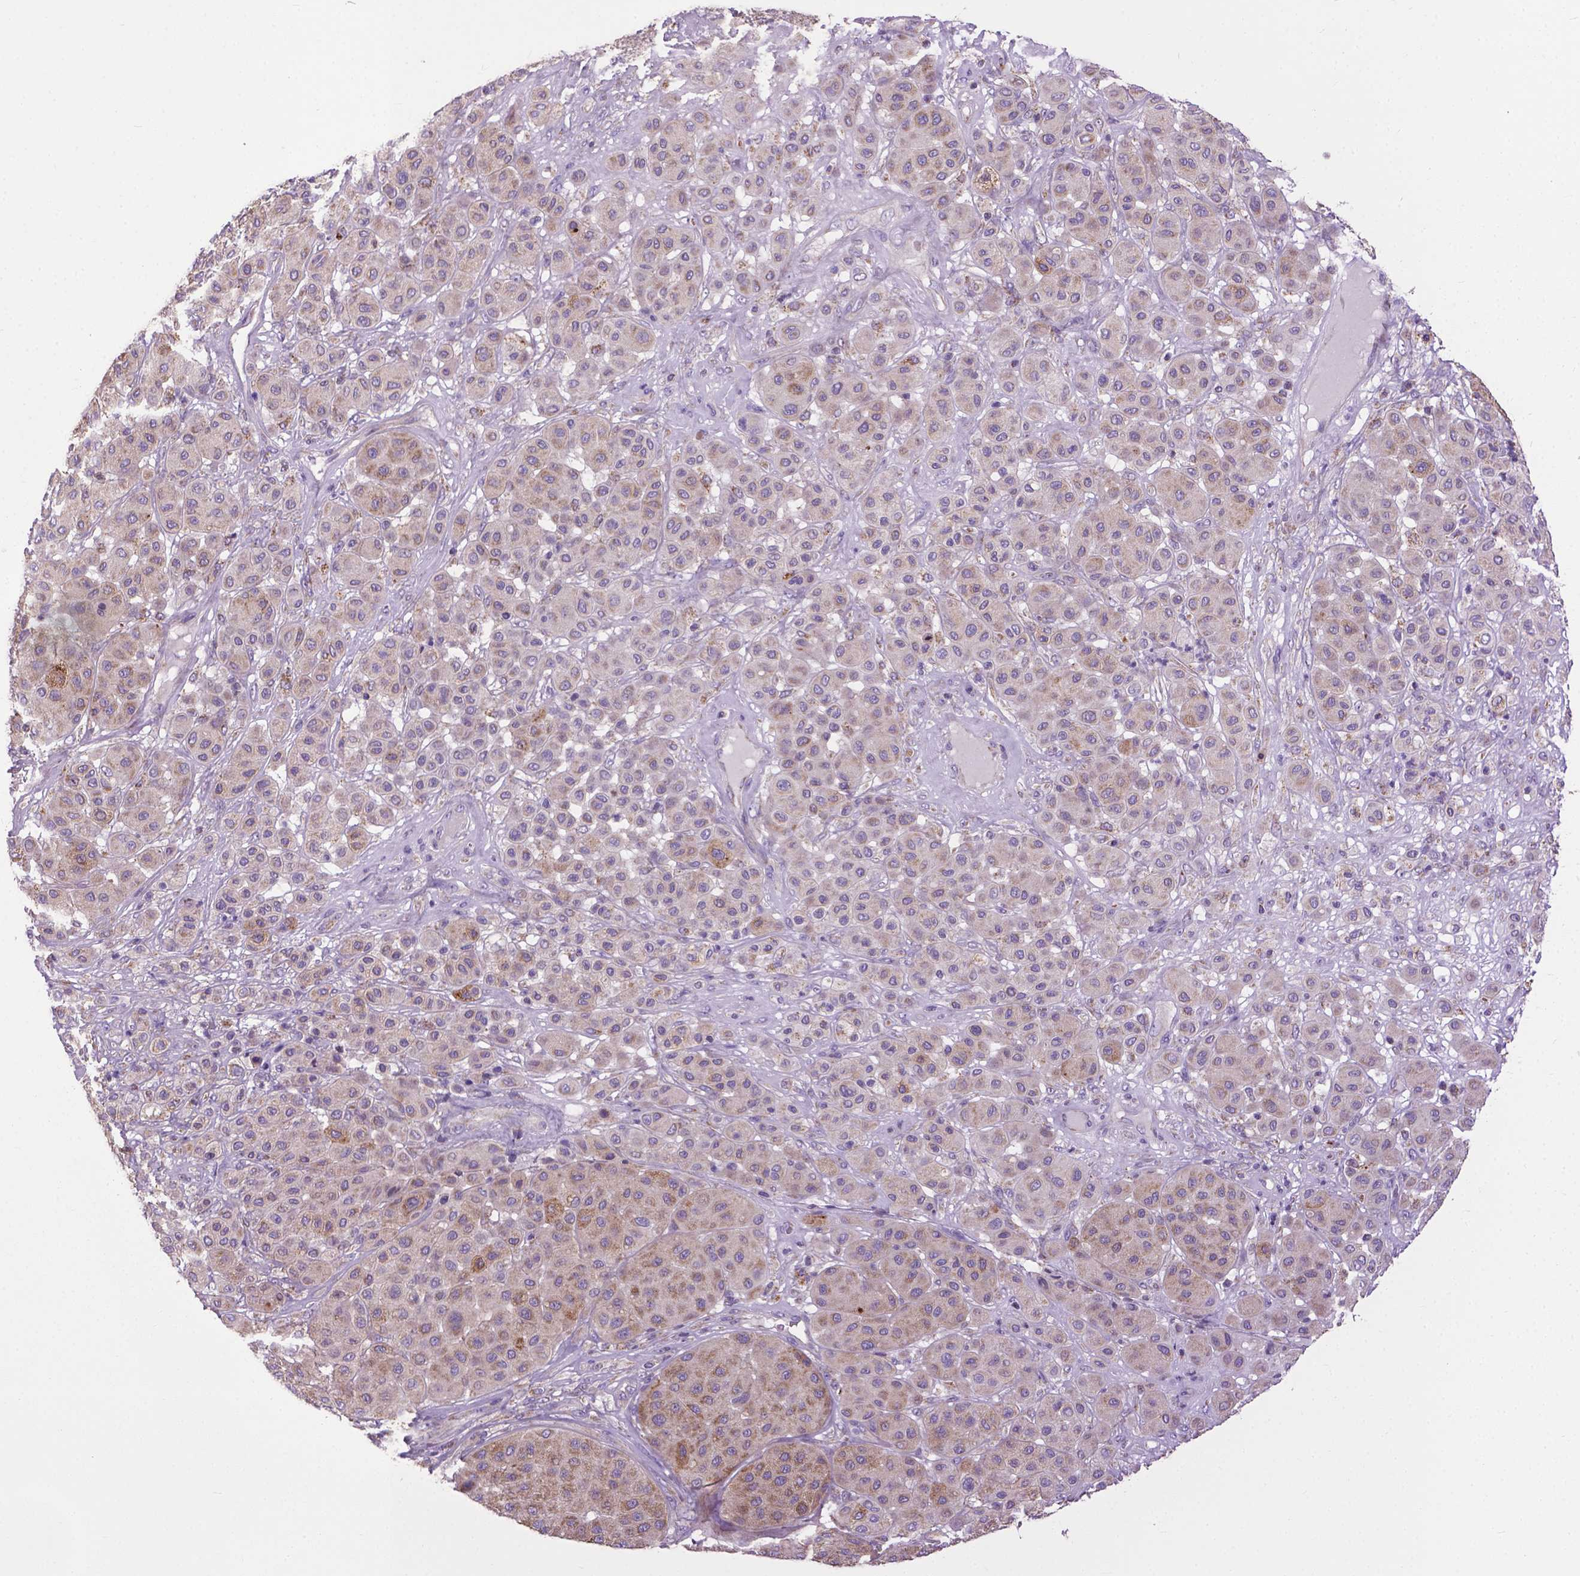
{"staining": {"intensity": "weak", "quantity": ">75%", "location": "cytoplasmic/membranous"}, "tissue": "melanoma", "cell_type": "Tumor cells", "image_type": "cancer", "snomed": [{"axis": "morphology", "description": "Malignant melanoma, Metastatic site"}, {"axis": "topography", "description": "Smooth muscle"}], "caption": "The photomicrograph reveals a brown stain indicating the presence of a protein in the cytoplasmic/membranous of tumor cells in melanoma. (Brightfield microscopy of DAB IHC at high magnification).", "gene": "VDAC1", "patient": {"sex": "male", "age": 41}}